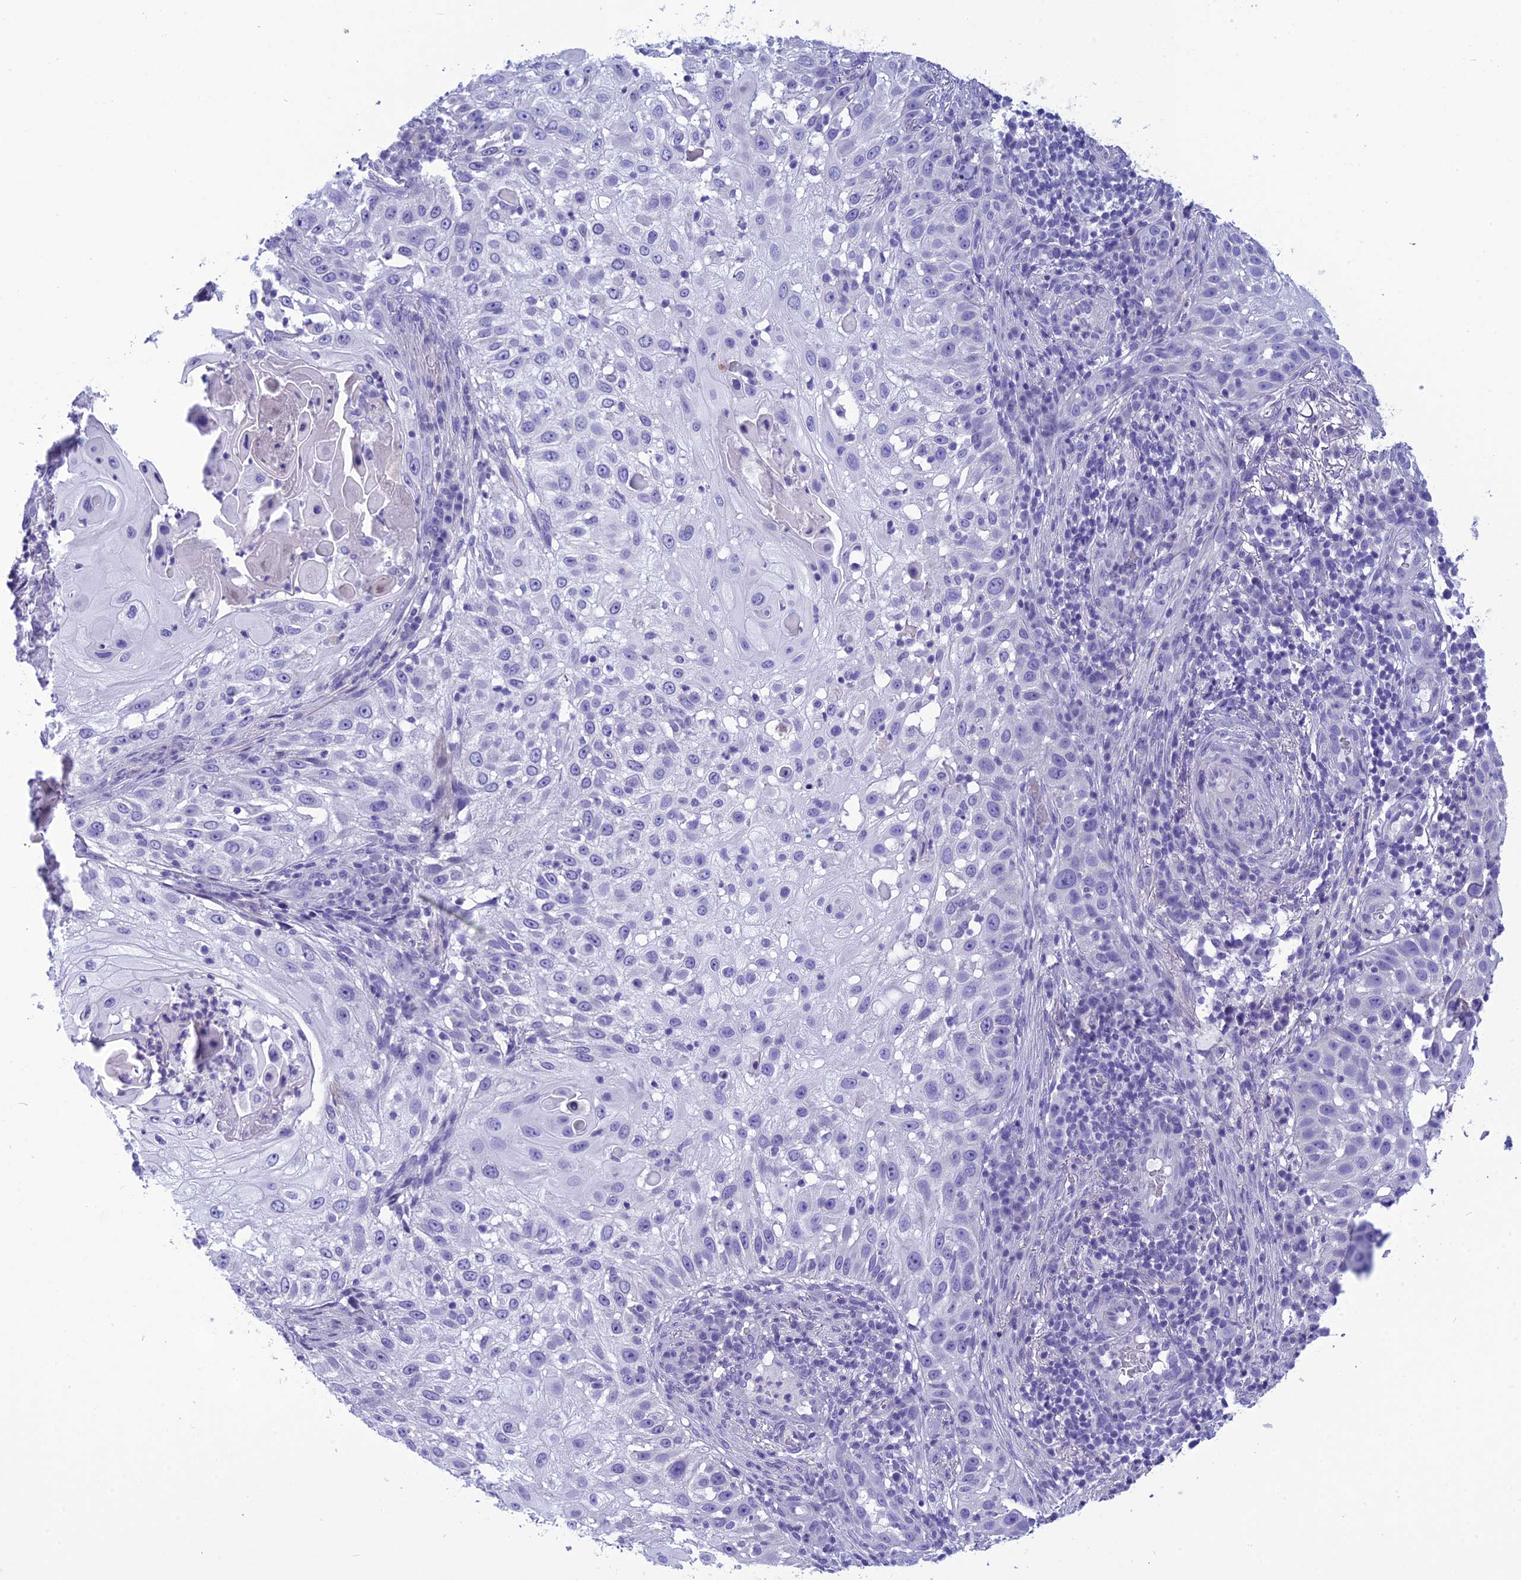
{"staining": {"intensity": "negative", "quantity": "none", "location": "none"}, "tissue": "skin cancer", "cell_type": "Tumor cells", "image_type": "cancer", "snomed": [{"axis": "morphology", "description": "Squamous cell carcinoma, NOS"}, {"axis": "topography", "description": "Skin"}], "caption": "Skin squamous cell carcinoma was stained to show a protein in brown. There is no significant positivity in tumor cells. (Immunohistochemistry (ihc), brightfield microscopy, high magnification).", "gene": "BBS2", "patient": {"sex": "female", "age": 44}}